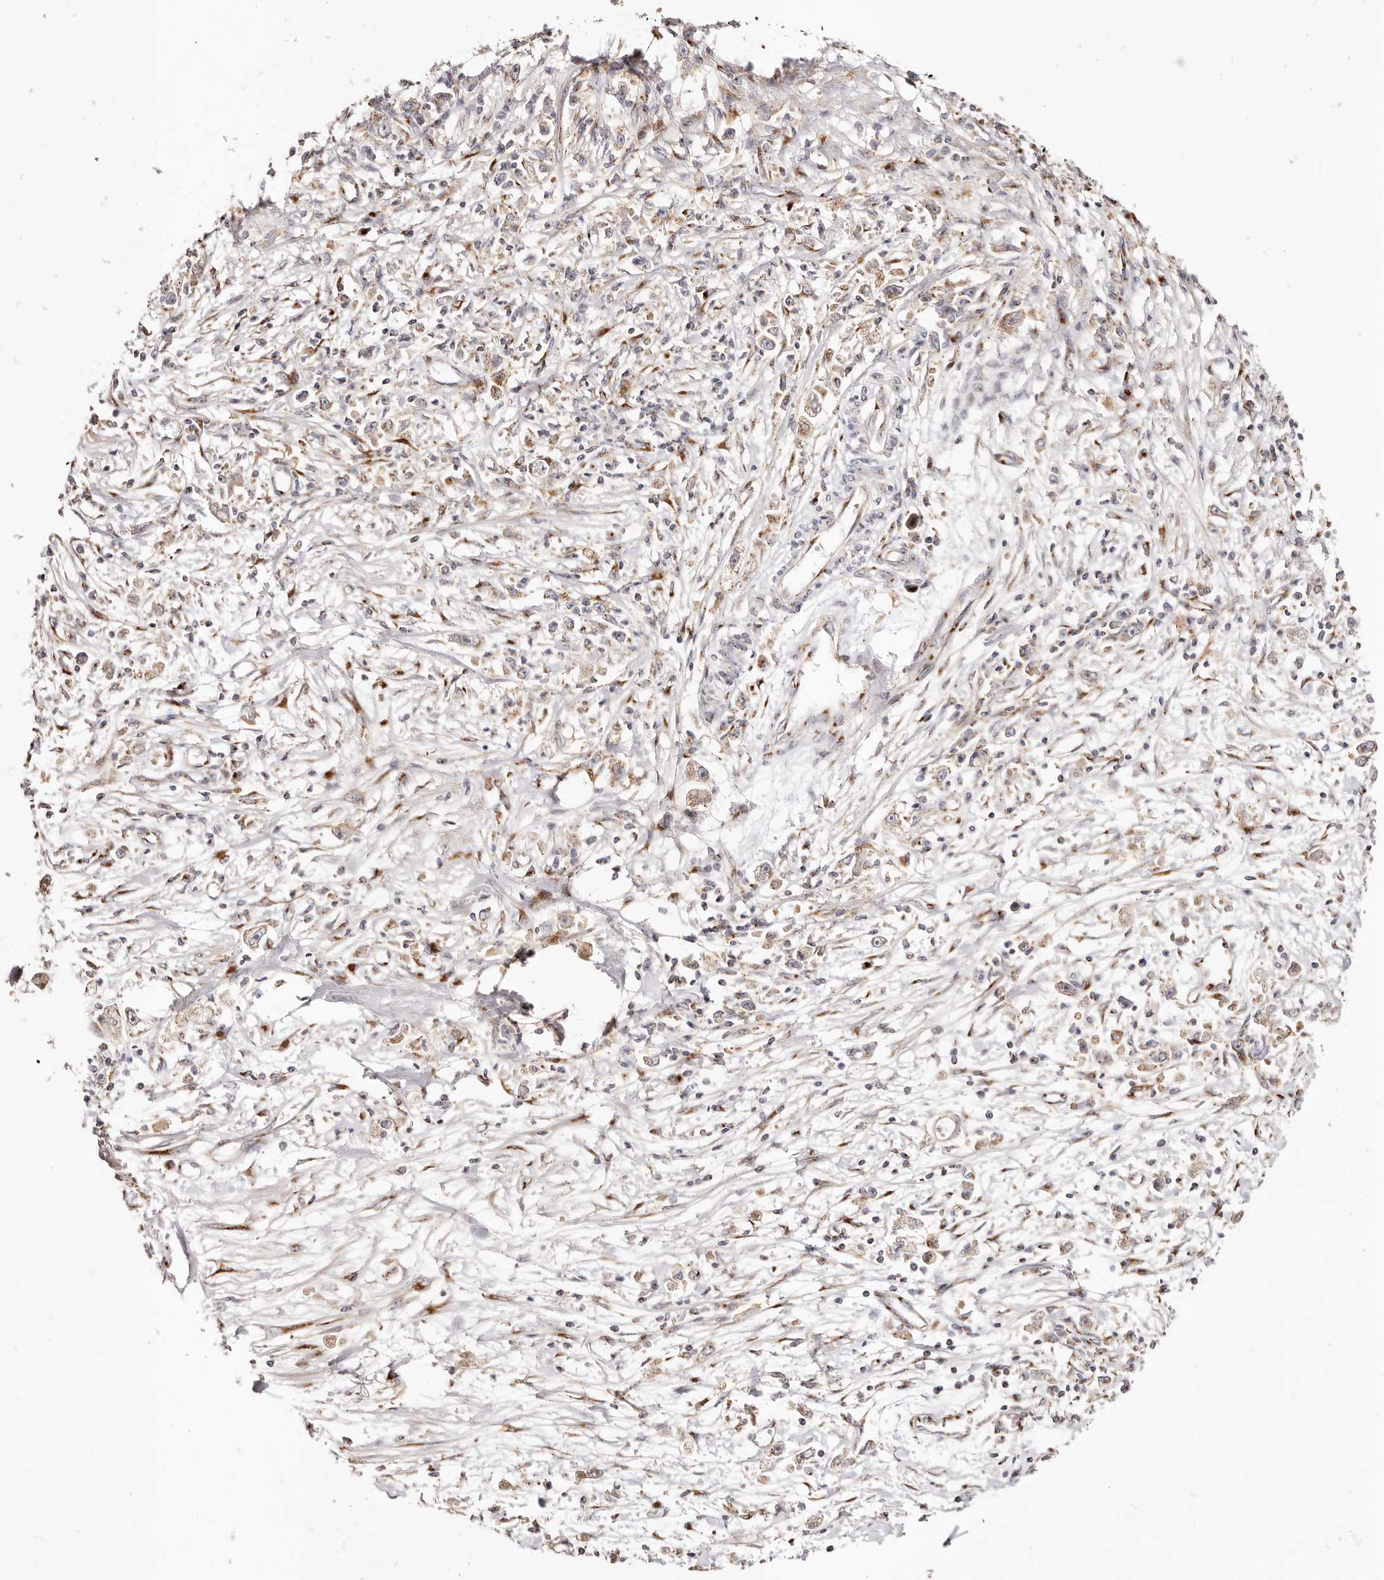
{"staining": {"intensity": "moderate", "quantity": "<25%", "location": "cytoplasmic/membranous"}, "tissue": "stomach cancer", "cell_type": "Tumor cells", "image_type": "cancer", "snomed": [{"axis": "morphology", "description": "Adenocarcinoma, NOS"}, {"axis": "topography", "description": "Stomach"}], "caption": "This is an image of IHC staining of adenocarcinoma (stomach), which shows moderate positivity in the cytoplasmic/membranous of tumor cells.", "gene": "MAPK6", "patient": {"sex": "female", "age": 59}}